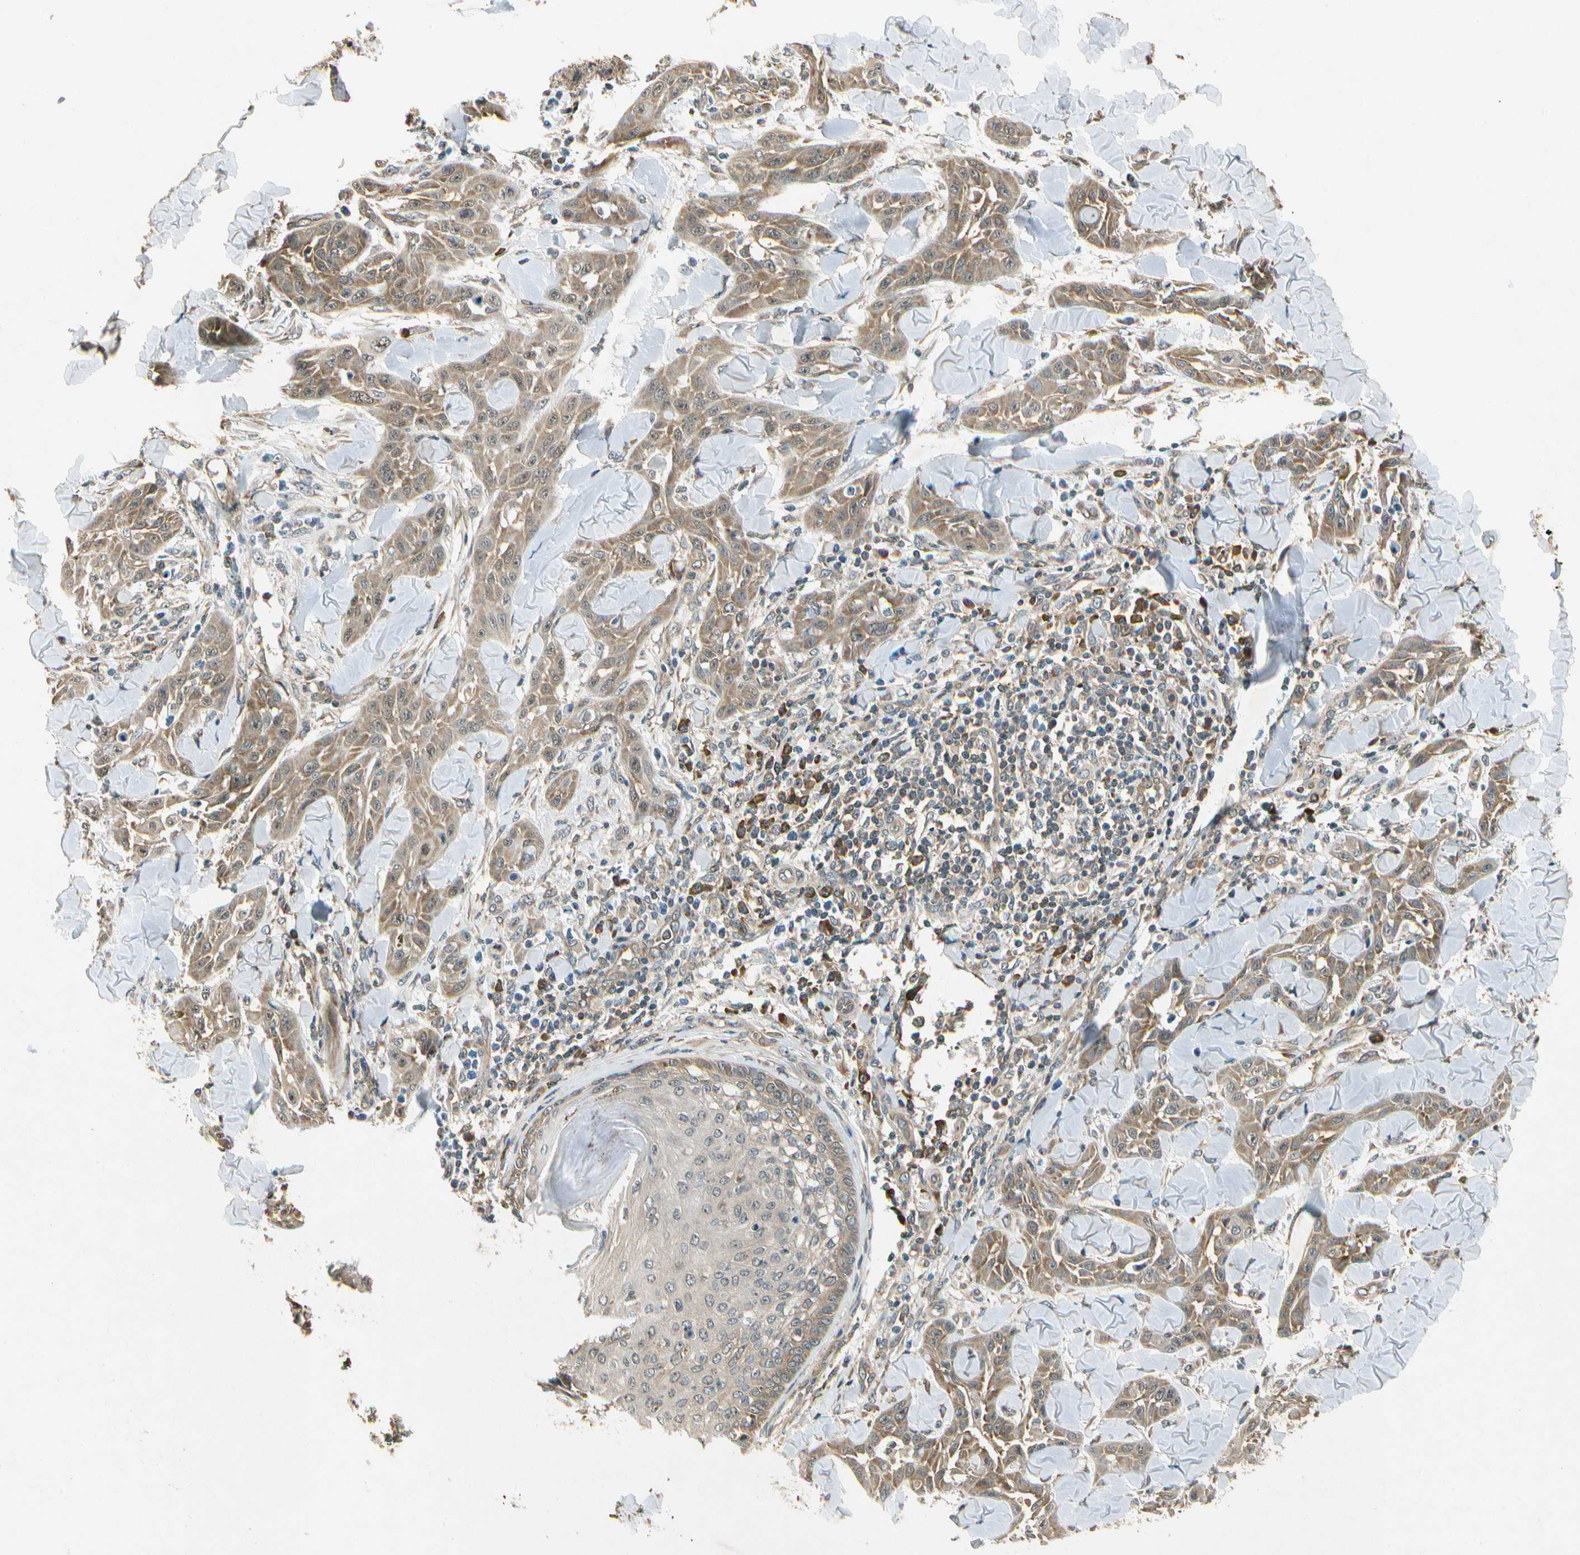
{"staining": {"intensity": "moderate", "quantity": ">75%", "location": "cytoplasmic/membranous"}, "tissue": "skin cancer", "cell_type": "Tumor cells", "image_type": "cancer", "snomed": [{"axis": "morphology", "description": "Squamous cell carcinoma, NOS"}, {"axis": "topography", "description": "Skin"}], "caption": "Human skin squamous cell carcinoma stained for a protein (brown) reveals moderate cytoplasmic/membranous positive positivity in about >75% of tumor cells.", "gene": "EIF1AX", "patient": {"sex": "male", "age": 24}}